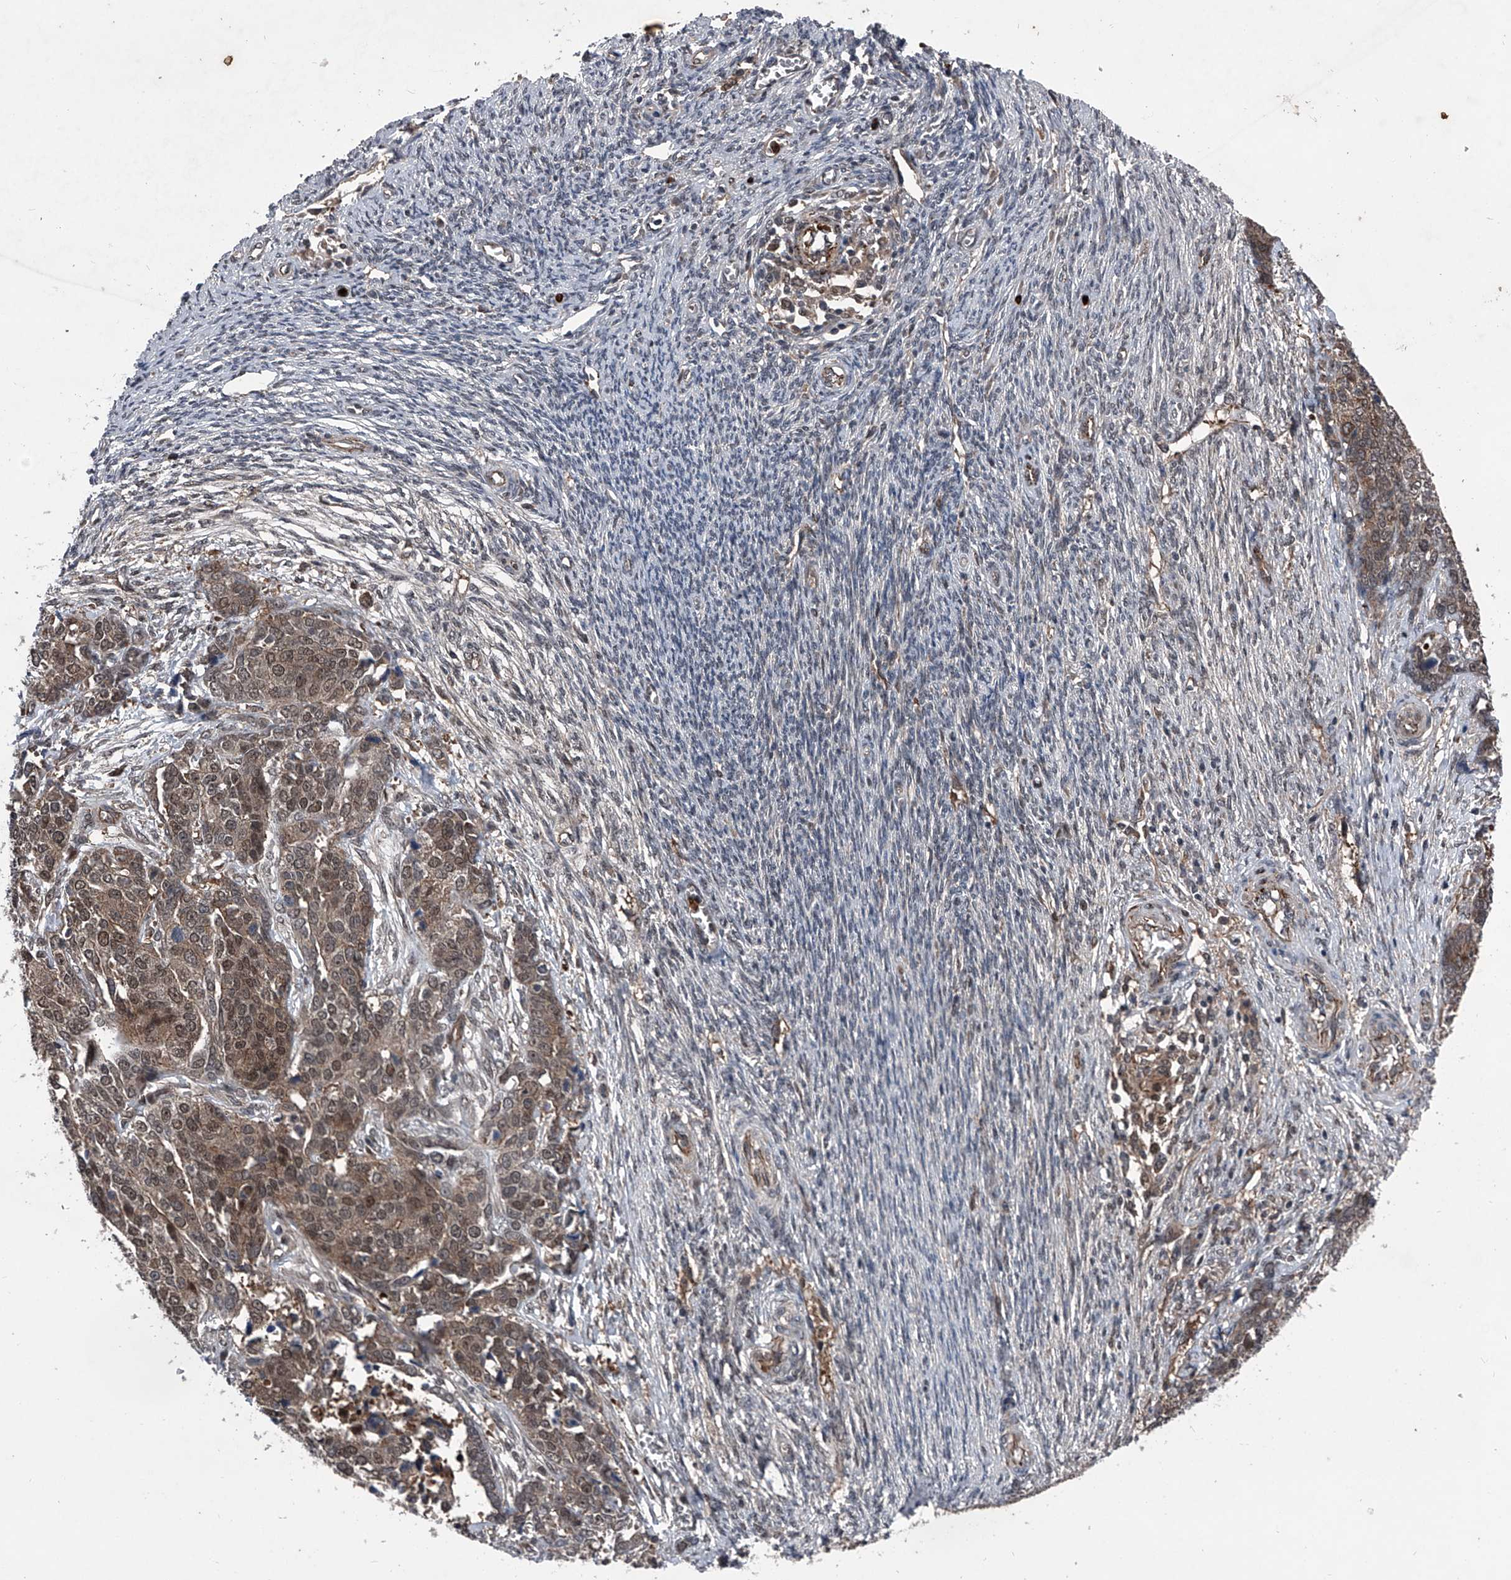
{"staining": {"intensity": "moderate", "quantity": ">75%", "location": "cytoplasmic/membranous,nuclear"}, "tissue": "ovarian cancer", "cell_type": "Tumor cells", "image_type": "cancer", "snomed": [{"axis": "morphology", "description": "Cystadenocarcinoma, serous, NOS"}, {"axis": "topography", "description": "Ovary"}], "caption": "Brown immunohistochemical staining in human serous cystadenocarcinoma (ovarian) demonstrates moderate cytoplasmic/membranous and nuclear expression in about >75% of tumor cells.", "gene": "MAPKAP1", "patient": {"sex": "female", "age": 44}}